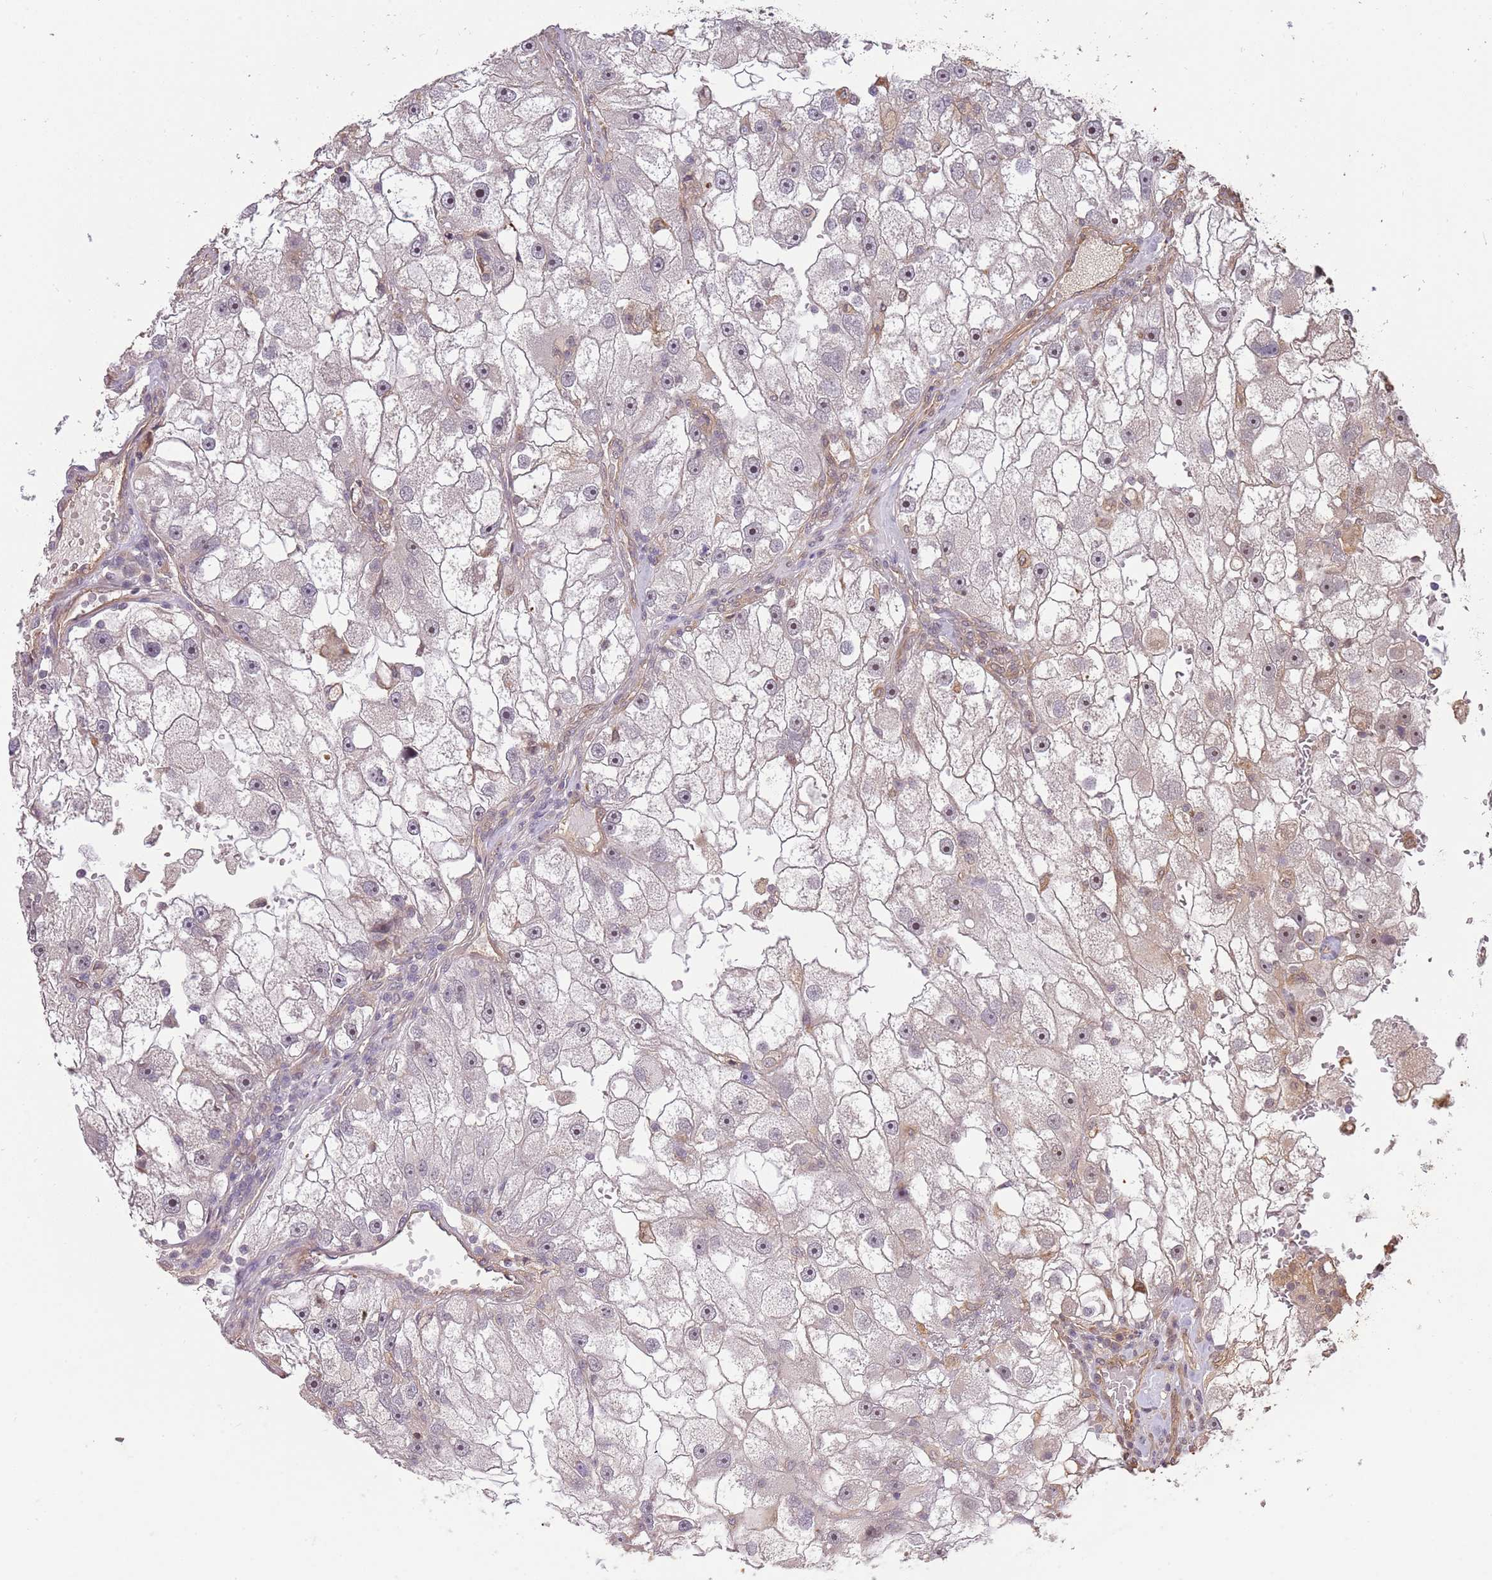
{"staining": {"intensity": "moderate", "quantity": "<25%", "location": "nuclear"}, "tissue": "renal cancer", "cell_type": "Tumor cells", "image_type": "cancer", "snomed": [{"axis": "morphology", "description": "Adenocarcinoma, NOS"}, {"axis": "topography", "description": "Kidney"}], "caption": "A photomicrograph showing moderate nuclear staining in approximately <25% of tumor cells in adenocarcinoma (renal), as visualized by brown immunohistochemical staining.", "gene": "SURF2", "patient": {"sex": "male", "age": 63}}